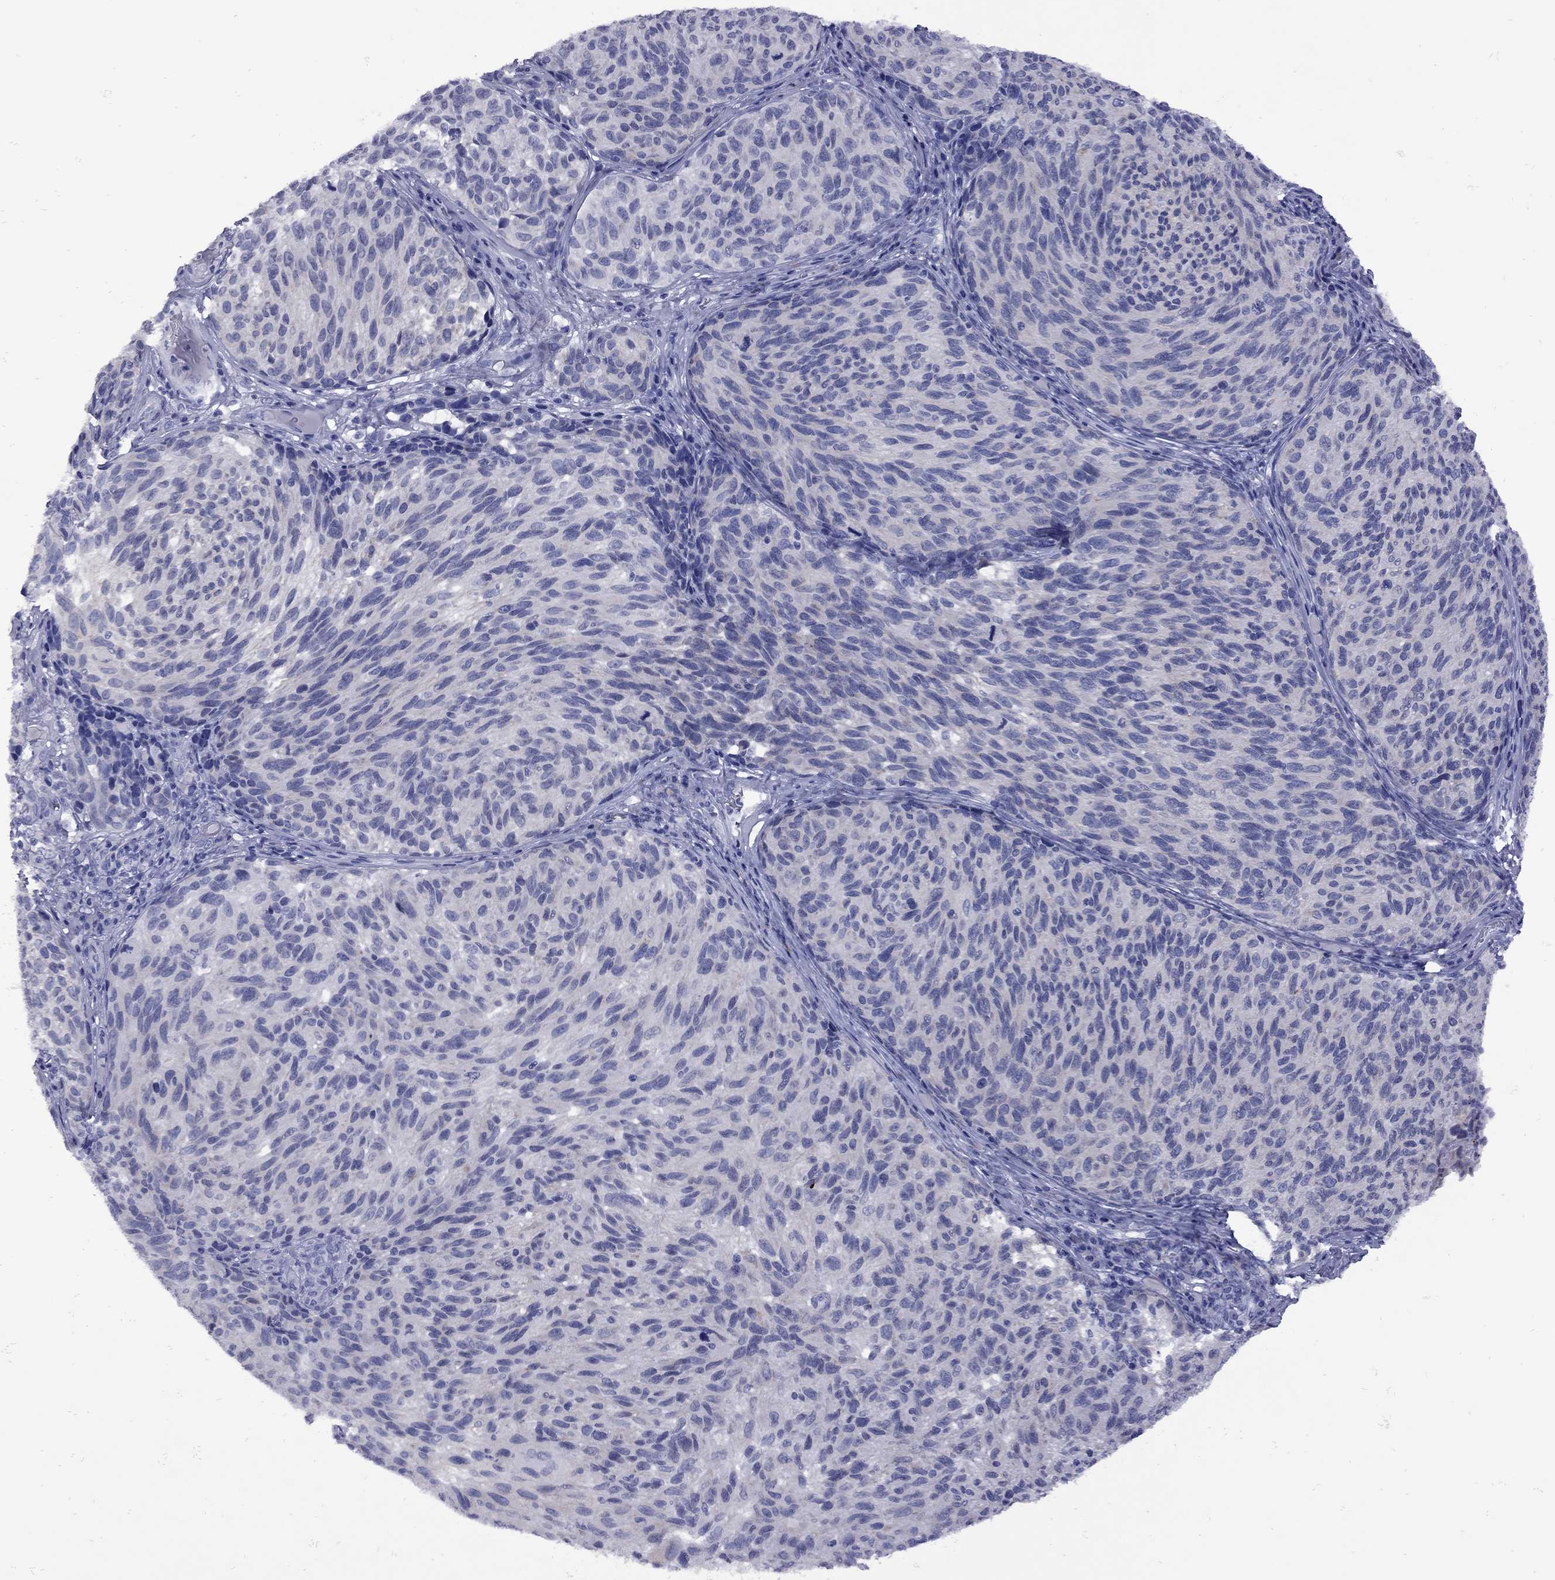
{"staining": {"intensity": "negative", "quantity": "none", "location": "none"}, "tissue": "melanoma", "cell_type": "Tumor cells", "image_type": "cancer", "snomed": [{"axis": "morphology", "description": "Malignant melanoma, NOS"}, {"axis": "topography", "description": "Skin"}], "caption": "Tumor cells are negative for protein expression in human malignant melanoma.", "gene": "EPPIN", "patient": {"sex": "female", "age": 73}}